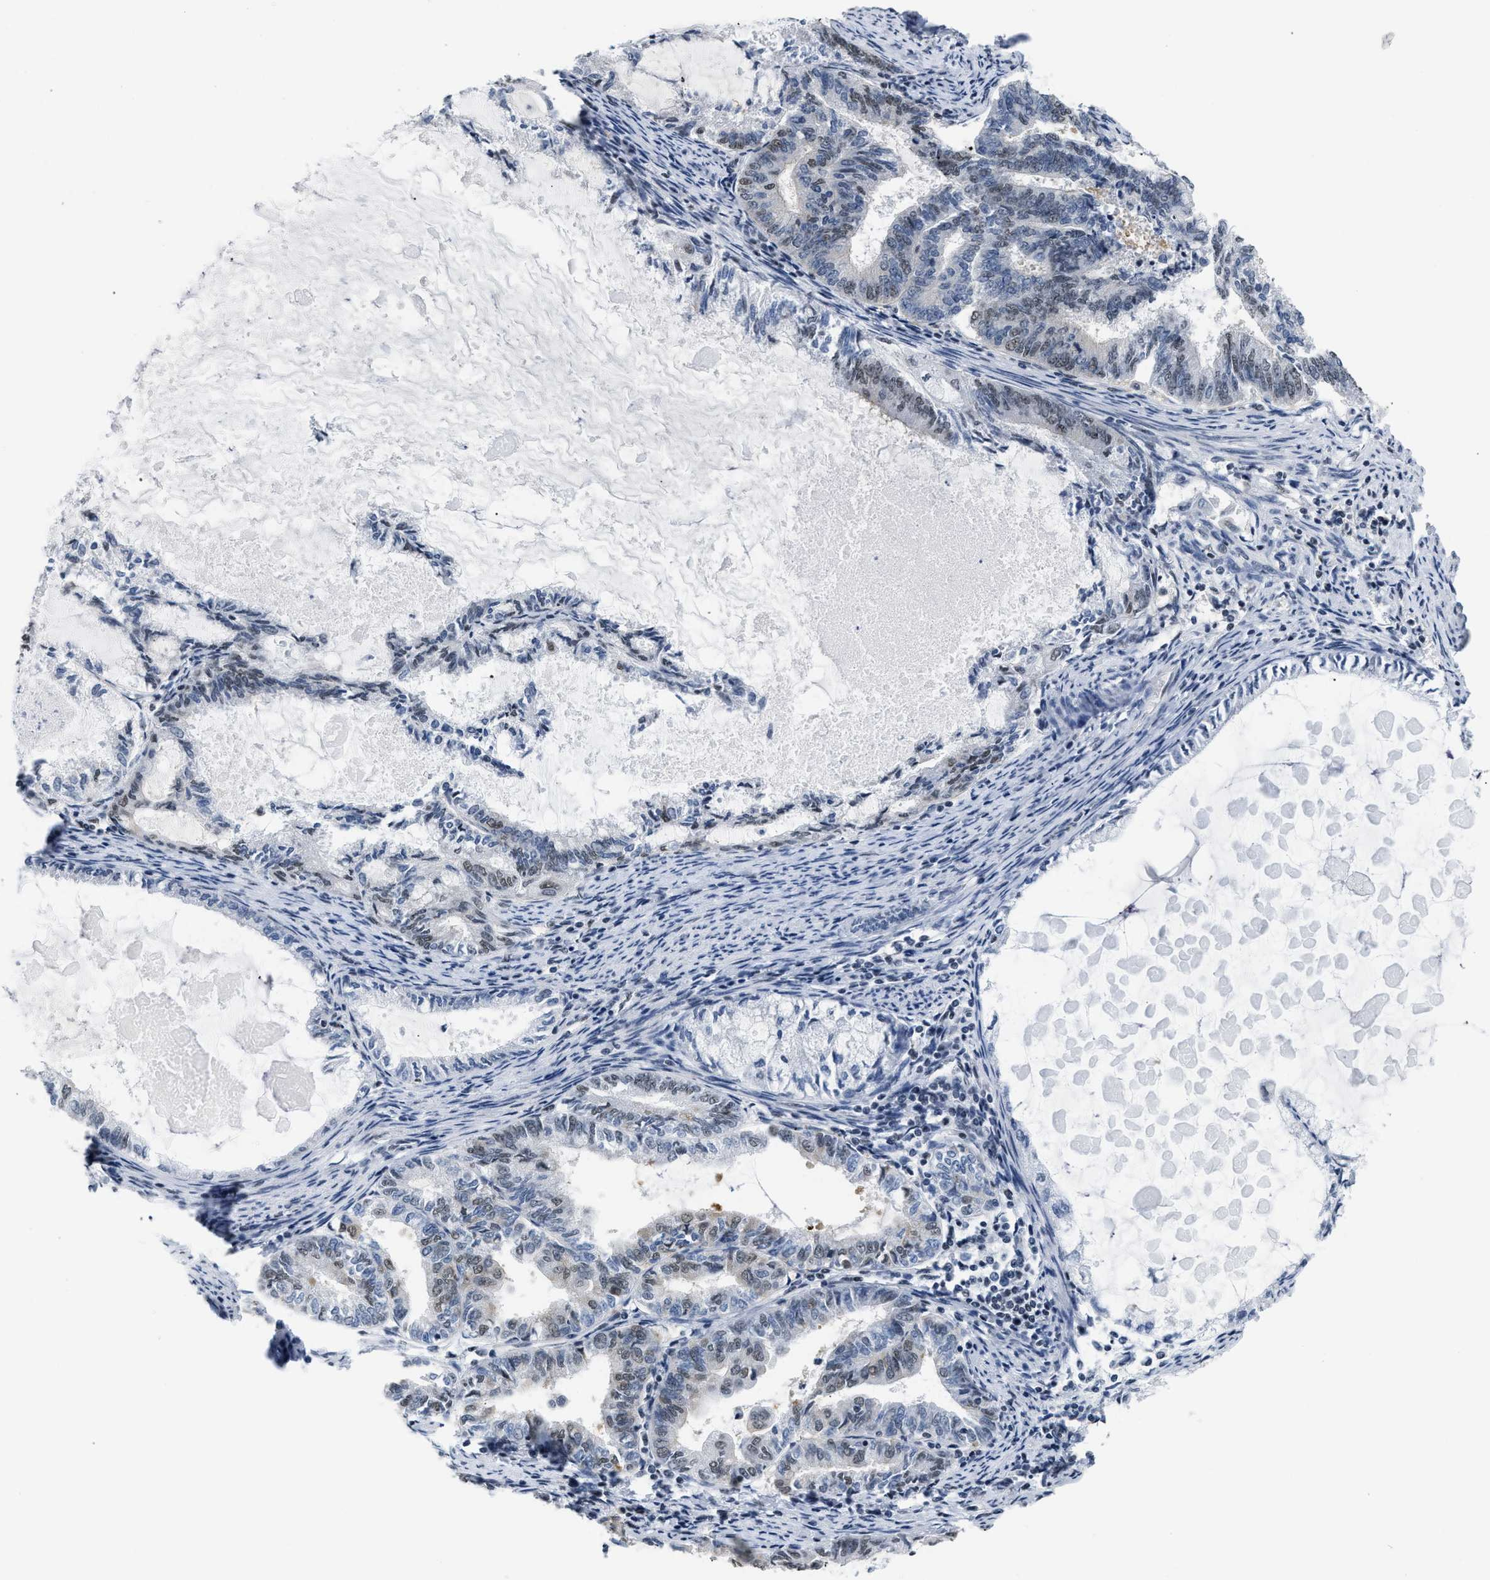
{"staining": {"intensity": "weak", "quantity": "<25%", "location": "nuclear"}, "tissue": "endometrial cancer", "cell_type": "Tumor cells", "image_type": "cancer", "snomed": [{"axis": "morphology", "description": "Adenocarcinoma, NOS"}, {"axis": "topography", "description": "Endometrium"}], "caption": "Endometrial adenocarcinoma was stained to show a protein in brown. There is no significant expression in tumor cells.", "gene": "RAF1", "patient": {"sex": "female", "age": 86}}